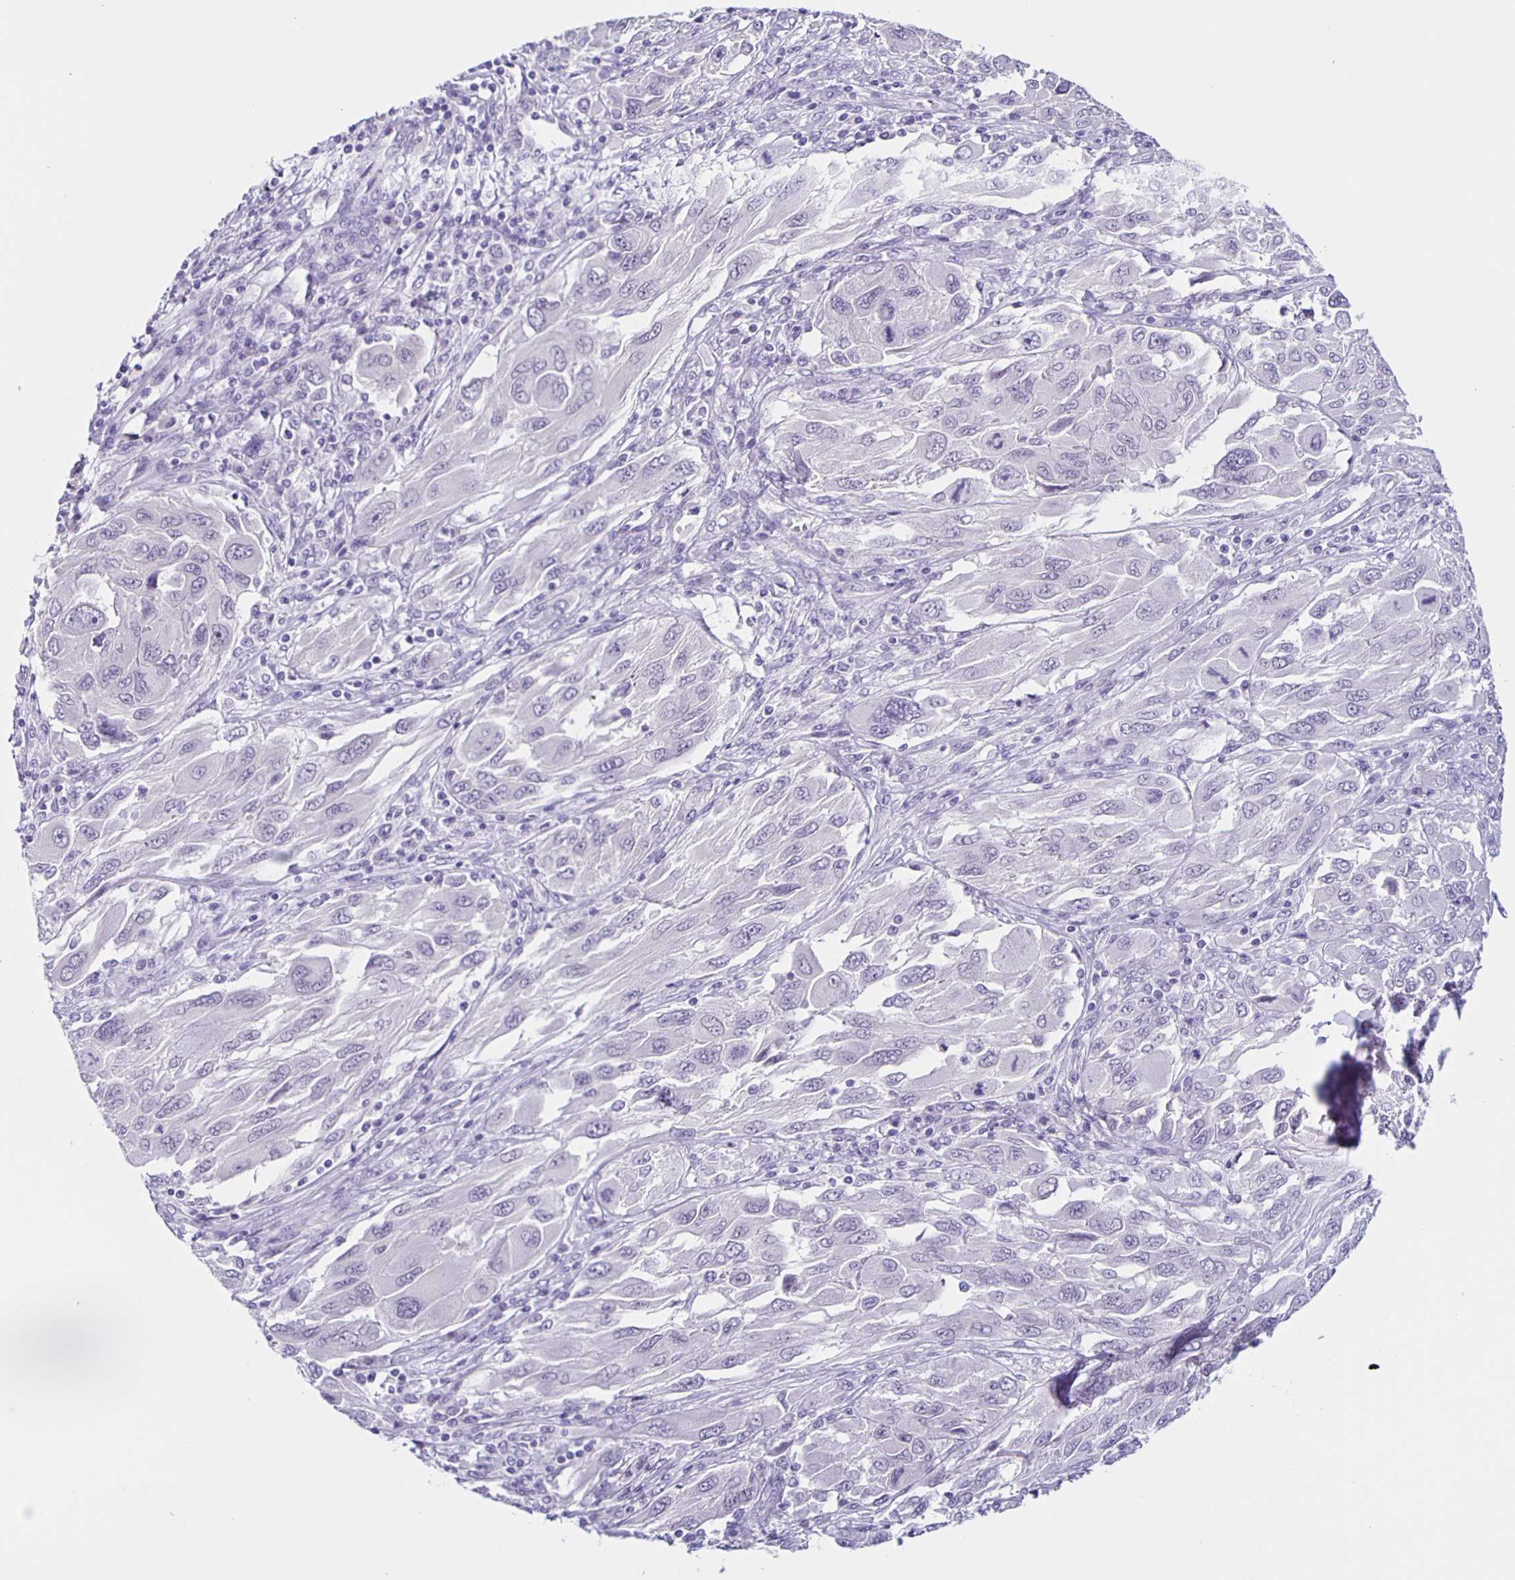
{"staining": {"intensity": "negative", "quantity": "none", "location": "none"}, "tissue": "melanoma", "cell_type": "Tumor cells", "image_type": "cancer", "snomed": [{"axis": "morphology", "description": "Malignant melanoma, NOS"}, {"axis": "topography", "description": "Skin"}], "caption": "The micrograph reveals no significant positivity in tumor cells of melanoma. (Immunohistochemistry (ihc), brightfield microscopy, high magnification).", "gene": "SLC12A3", "patient": {"sex": "female", "age": 91}}